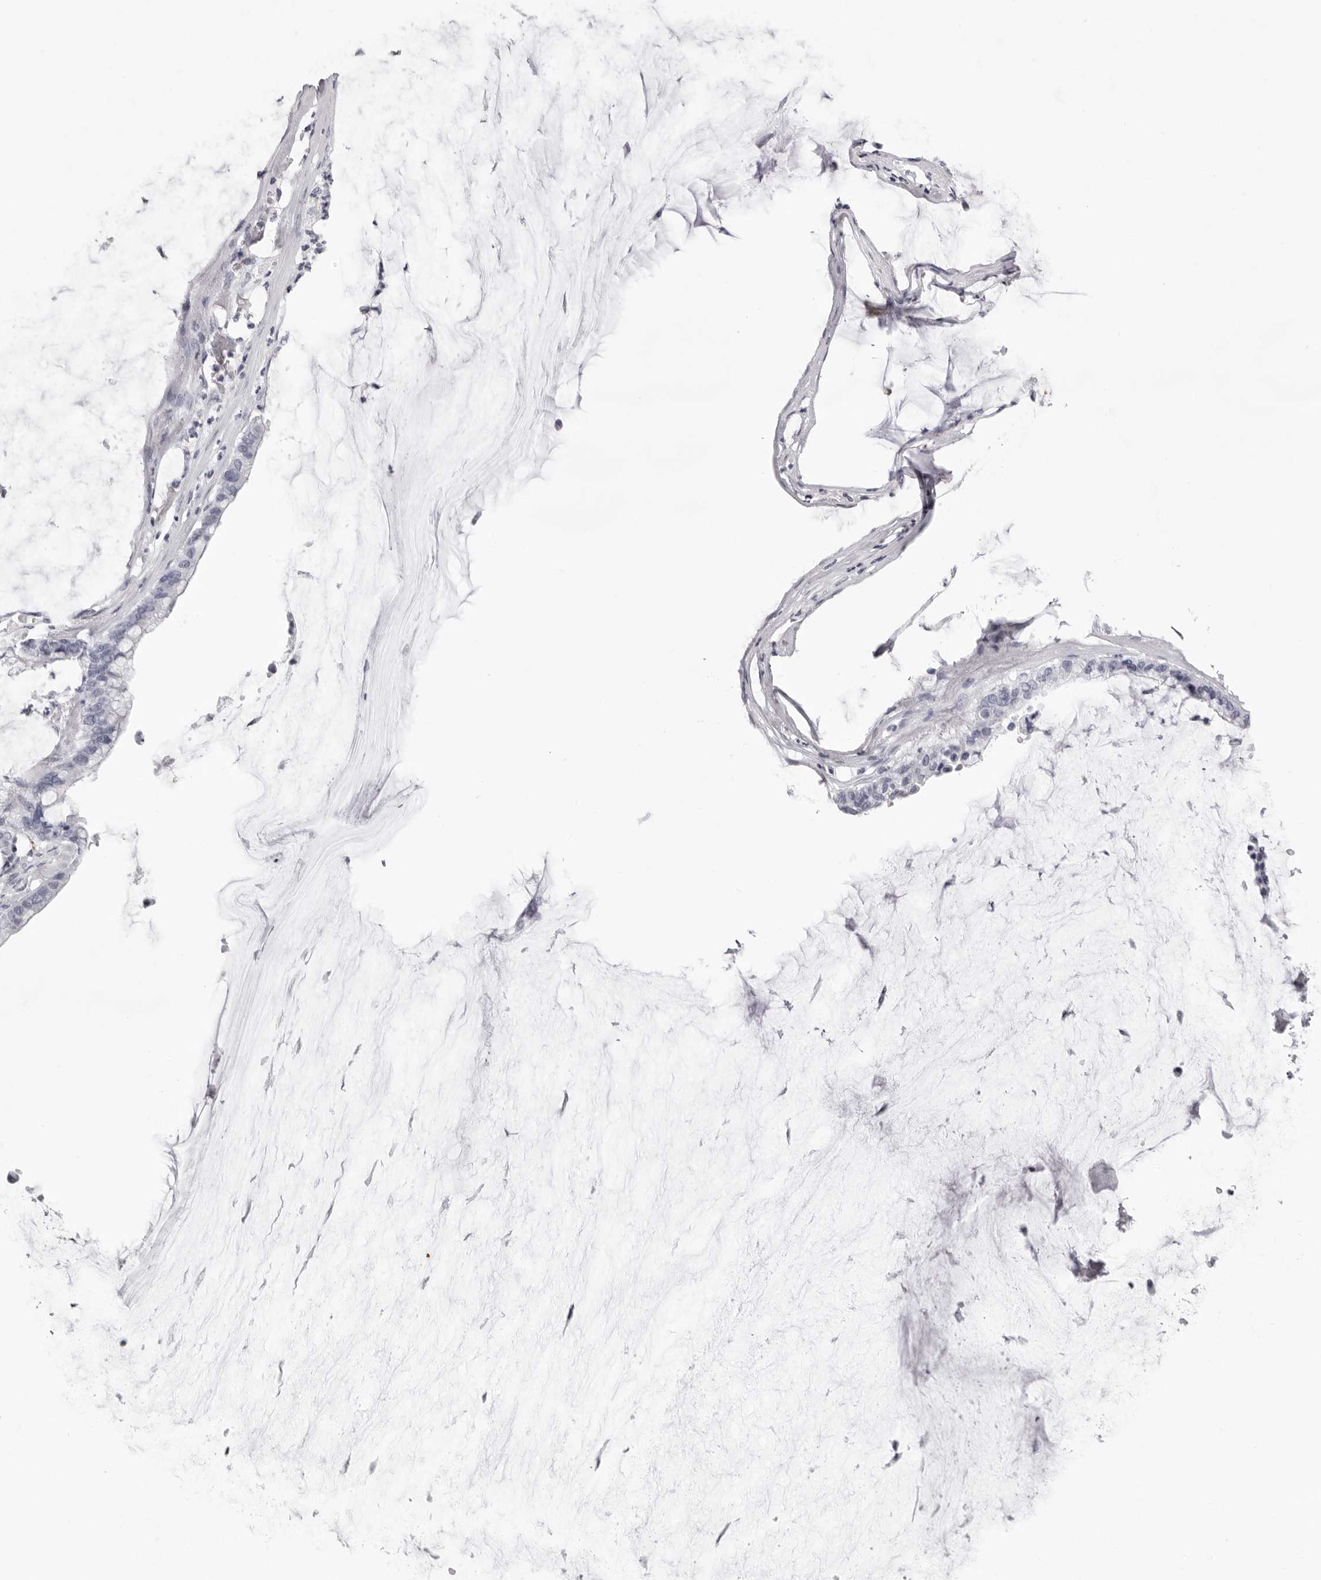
{"staining": {"intensity": "negative", "quantity": "none", "location": "none"}, "tissue": "pancreatic cancer", "cell_type": "Tumor cells", "image_type": "cancer", "snomed": [{"axis": "morphology", "description": "Adenocarcinoma, NOS"}, {"axis": "topography", "description": "Pancreas"}], "caption": "Tumor cells are negative for brown protein staining in adenocarcinoma (pancreatic). Brightfield microscopy of IHC stained with DAB (brown) and hematoxylin (blue), captured at high magnification.", "gene": "CST1", "patient": {"sex": "male", "age": 41}}